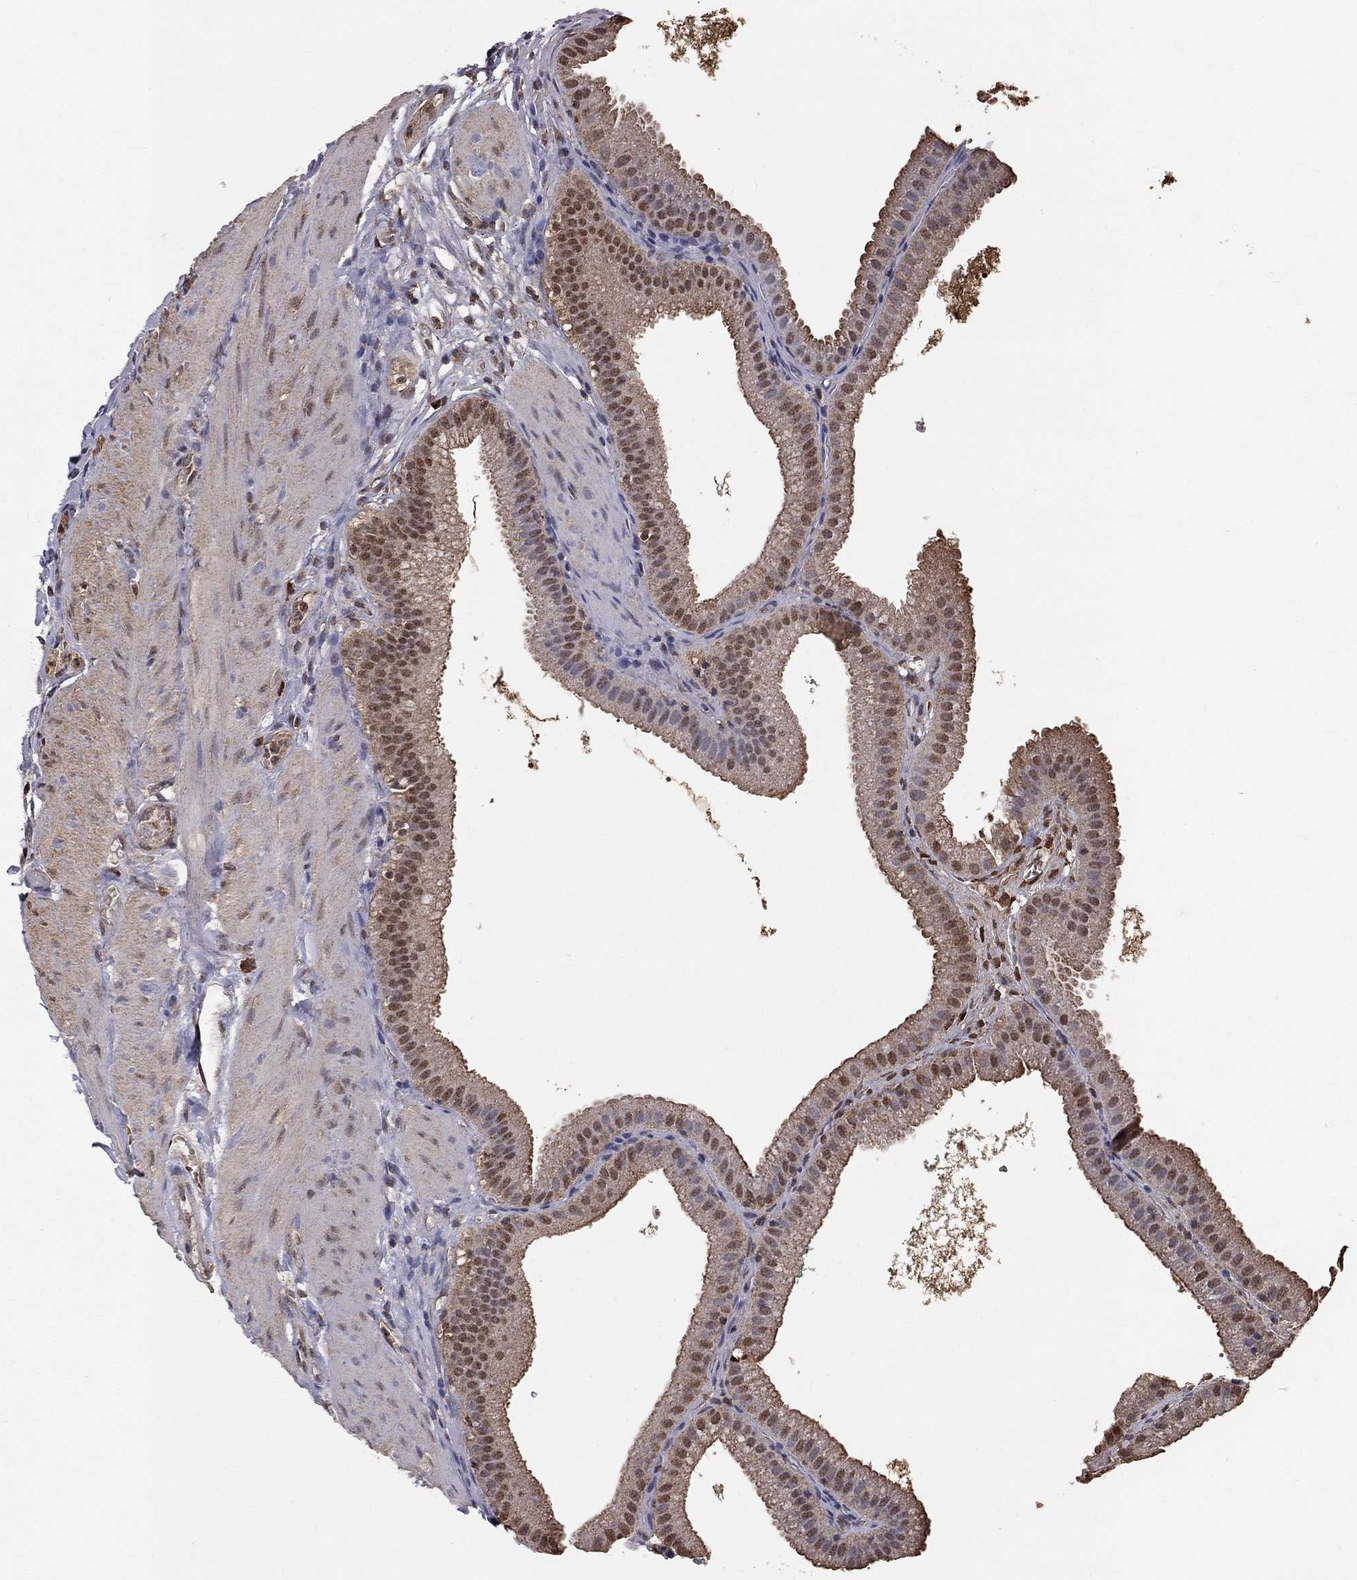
{"staining": {"intensity": "moderate", "quantity": "25%-75%", "location": "nuclear"}, "tissue": "gallbladder", "cell_type": "Glandular cells", "image_type": "normal", "snomed": [{"axis": "morphology", "description": "Normal tissue, NOS"}, {"axis": "topography", "description": "Gallbladder"}], "caption": "Benign gallbladder shows moderate nuclear staining in about 25%-75% of glandular cells, visualized by immunohistochemistry.", "gene": "HDAC3", "patient": {"sex": "male", "age": 67}}